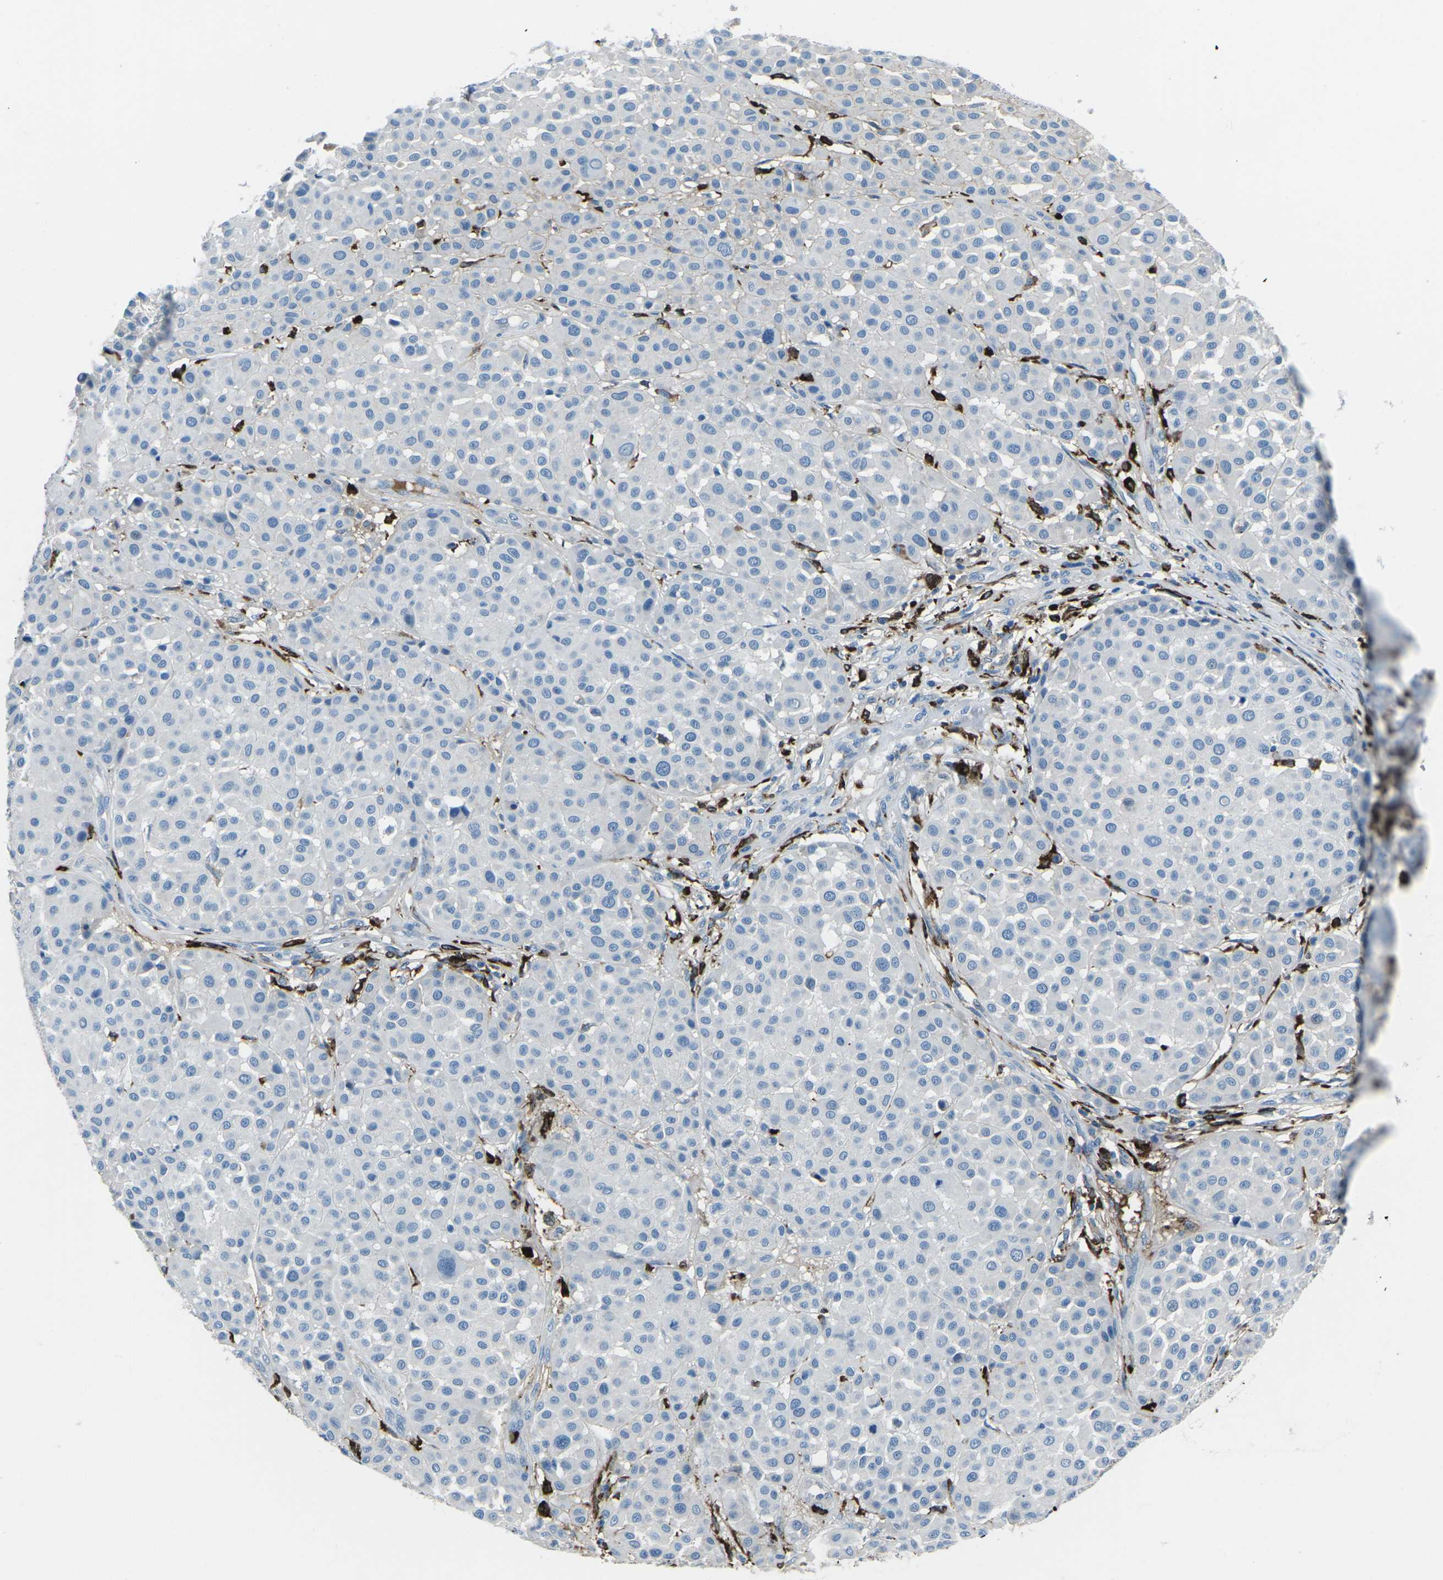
{"staining": {"intensity": "negative", "quantity": "none", "location": "none"}, "tissue": "melanoma", "cell_type": "Tumor cells", "image_type": "cancer", "snomed": [{"axis": "morphology", "description": "Malignant melanoma, Metastatic site"}, {"axis": "topography", "description": "Soft tissue"}], "caption": "Immunohistochemistry (IHC) histopathology image of melanoma stained for a protein (brown), which displays no staining in tumor cells.", "gene": "FCN1", "patient": {"sex": "male", "age": 41}}